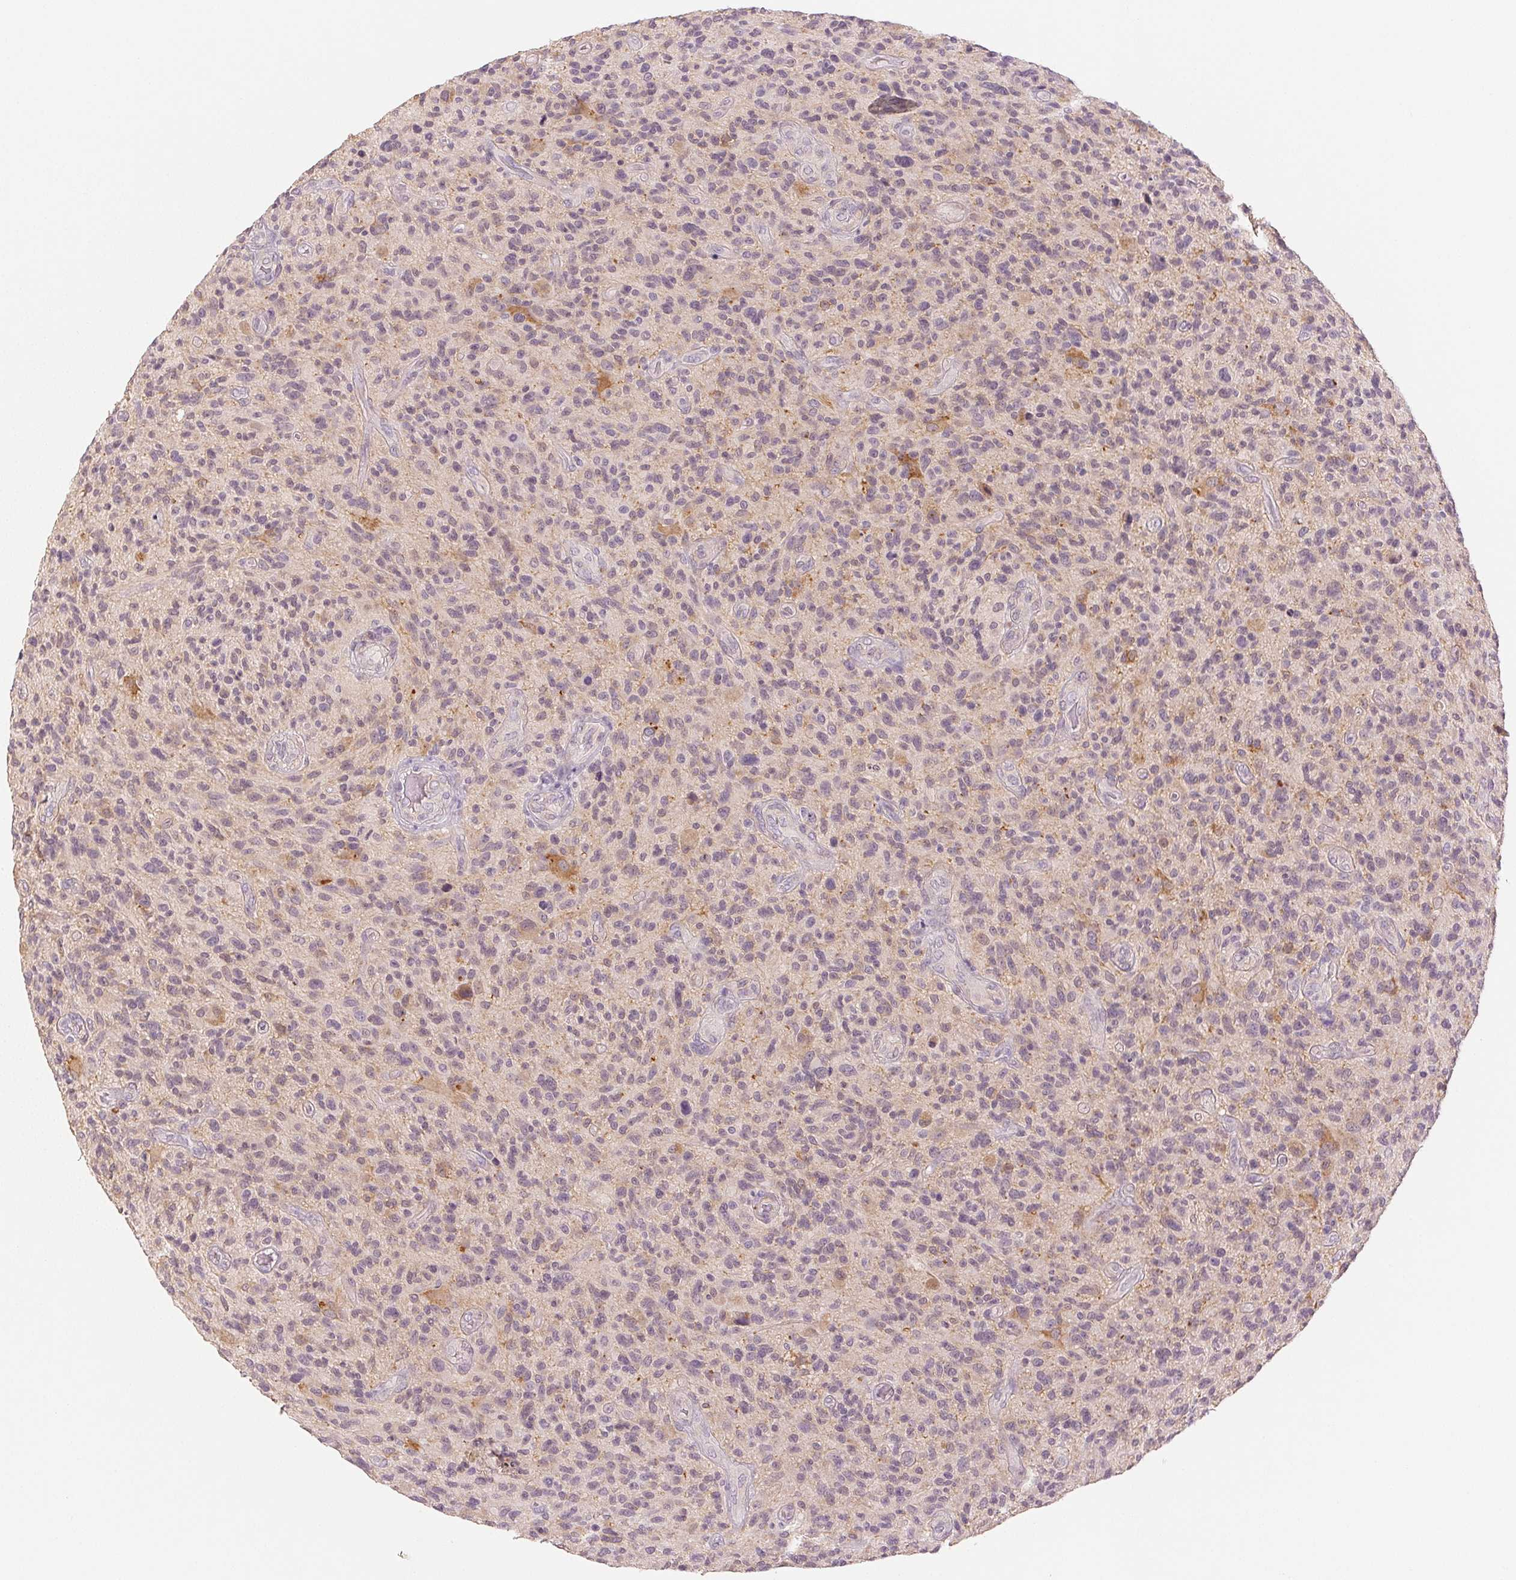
{"staining": {"intensity": "negative", "quantity": "none", "location": "none"}, "tissue": "glioma", "cell_type": "Tumor cells", "image_type": "cancer", "snomed": [{"axis": "morphology", "description": "Glioma, malignant, High grade"}, {"axis": "topography", "description": "Brain"}], "caption": "Histopathology image shows no significant protein staining in tumor cells of malignant glioma (high-grade). (DAB (3,3'-diaminobenzidine) immunohistochemistry, high magnification).", "gene": "MAP1LC3A", "patient": {"sex": "male", "age": 47}}